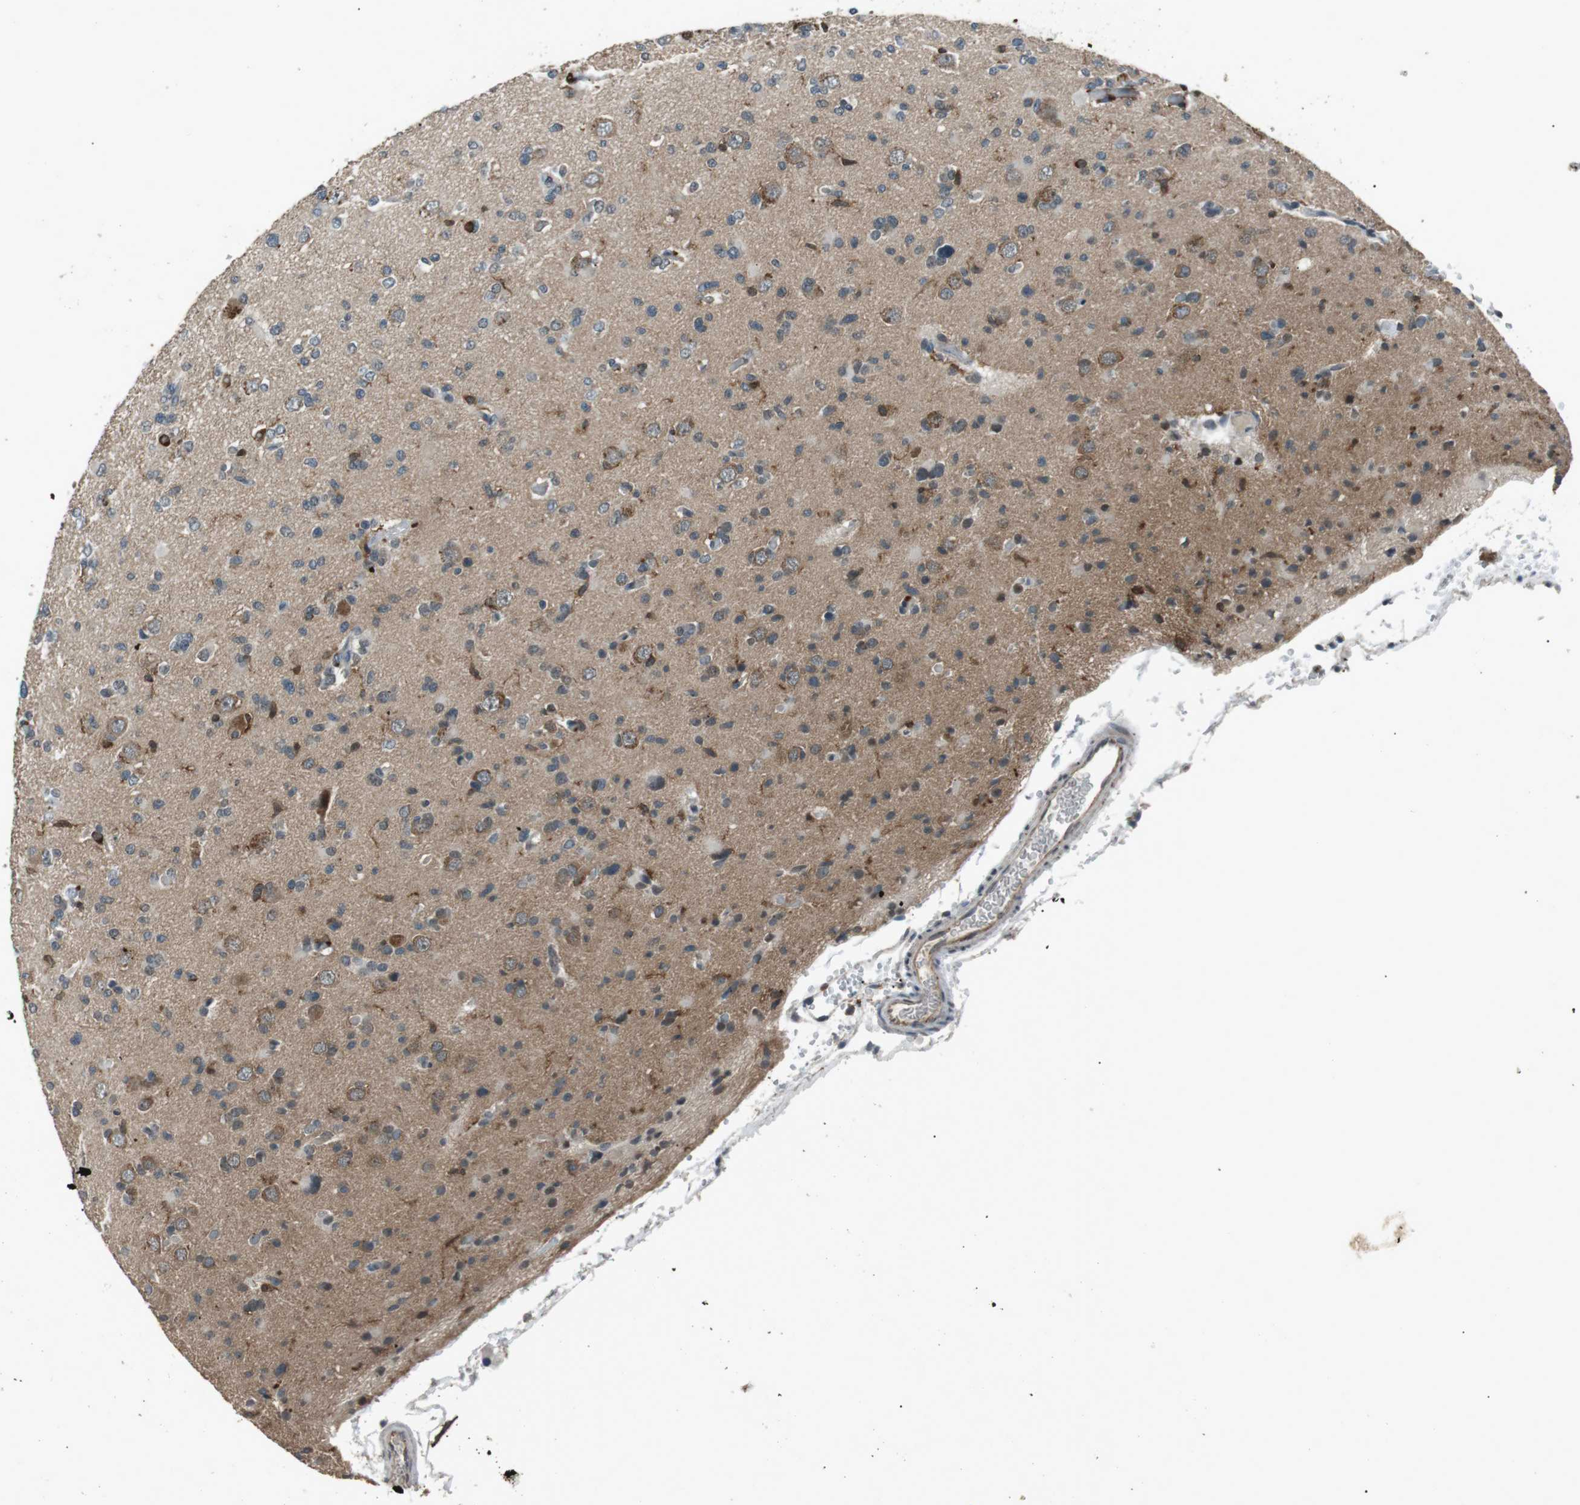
{"staining": {"intensity": "moderate", "quantity": "<25%", "location": "cytoplasmic/membranous"}, "tissue": "glioma", "cell_type": "Tumor cells", "image_type": "cancer", "snomed": [{"axis": "morphology", "description": "Glioma, malignant, Low grade"}, {"axis": "topography", "description": "Brain"}], "caption": "Immunohistochemistry micrograph of human glioma stained for a protein (brown), which exhibits low levels of moderate cytoplasmic/membranous staining in about <25% of tumor cells.", "gene": "NEK7", "patient": {"sex": "female", "age": 22}}